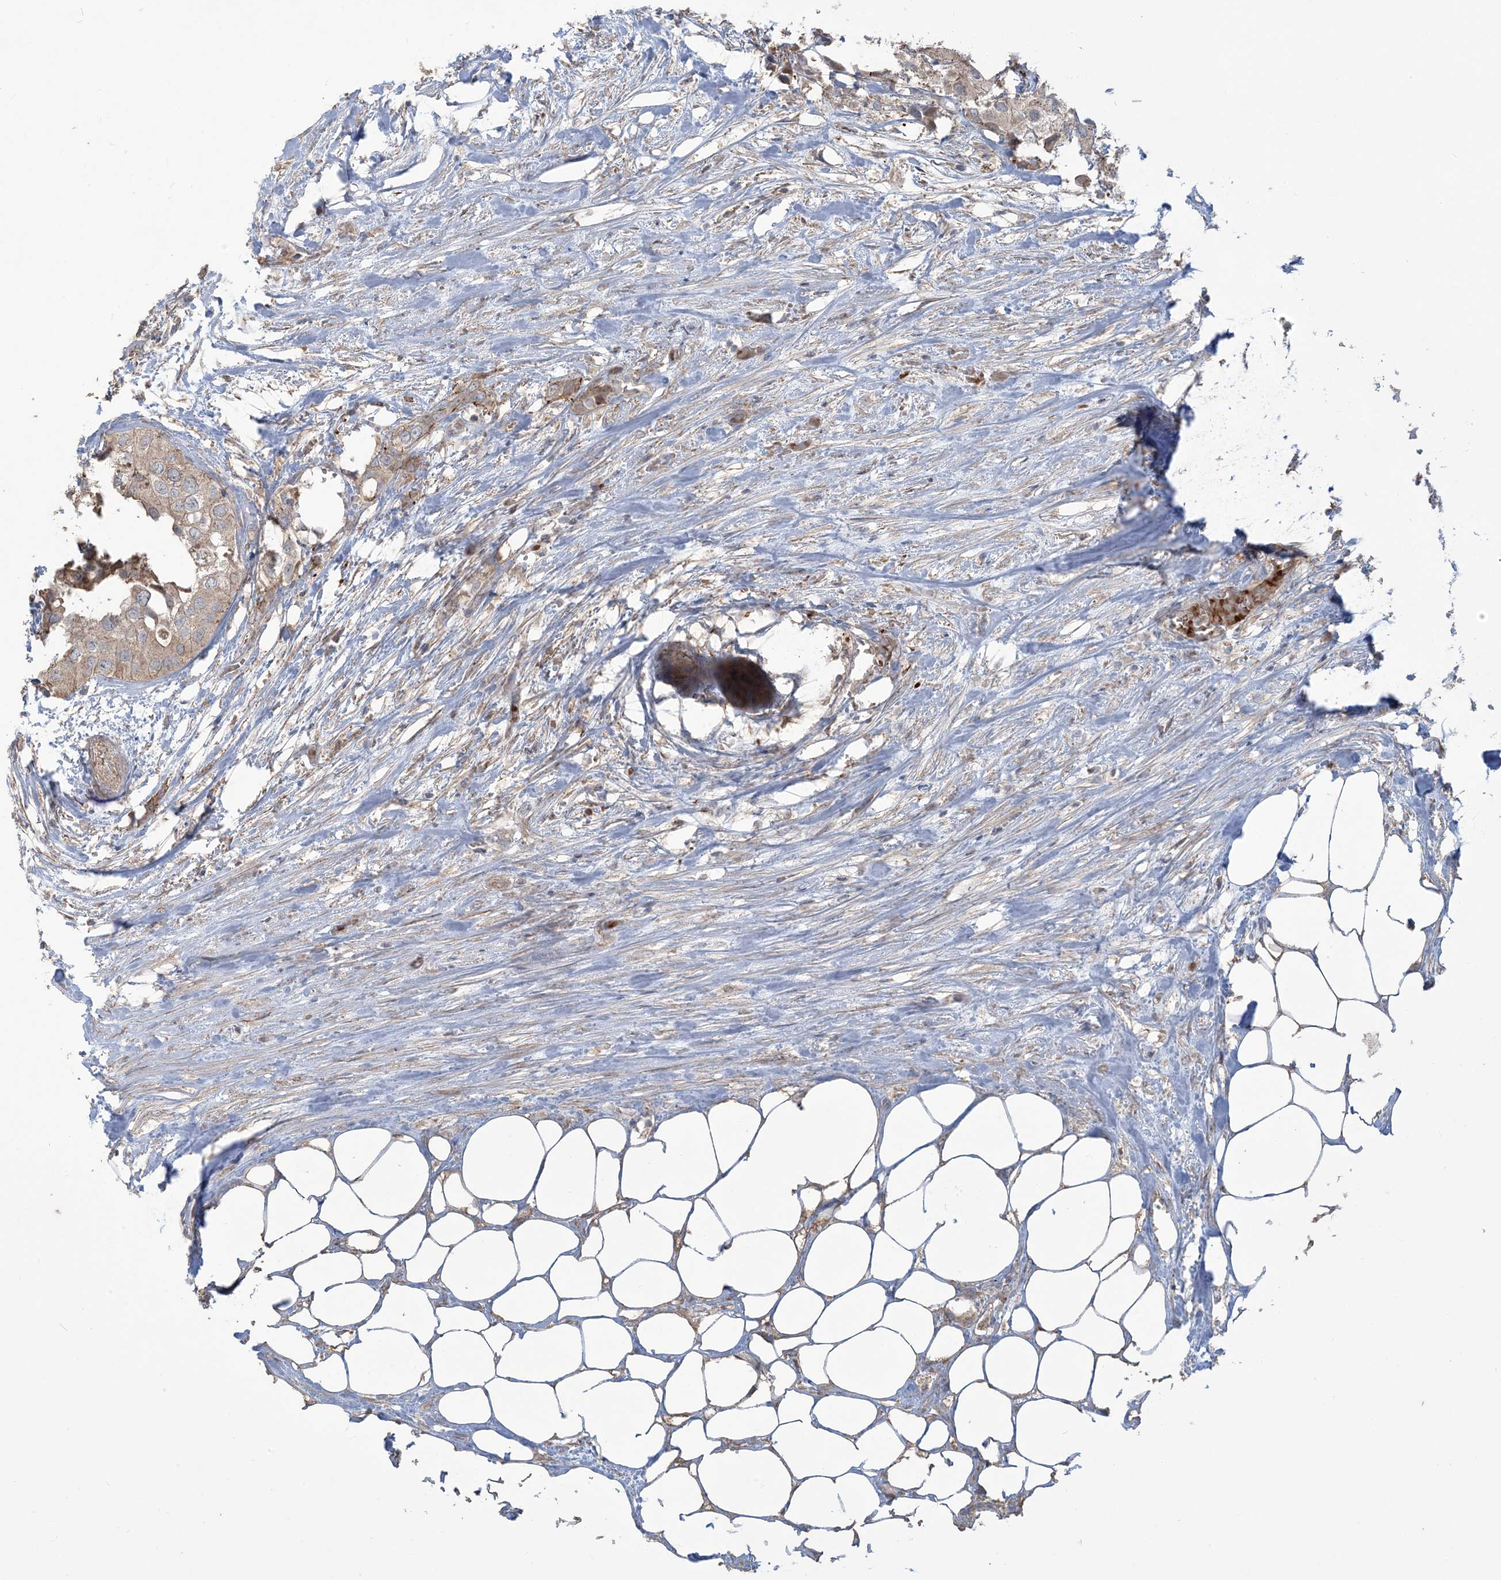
{"staining": {"intensity": "weak", "quantity": ">75%", "location": "cytoplasmic/membranous"}, "tissue": "urothelial cancer", "cell_type": "Tumor cells", "image_type": "cancer", "snomed": [{"axis": "morphology", "description": "Urothelial carcinoma, High grade"}, {"axis": "topography", "description": "Urinary bladder"}], "caption": "The micrograph reveals immunohistochemical staining of high-grade urothelial carcinoma. There is weak cytoplasmic/membranous positivity is seen in approximately >75% of tumor cells. (brown staining indicates protein expression, while blue staining denotes nuclei).", "gene": "KLHL18", "patient": {"sex": "male", "age": 64}}